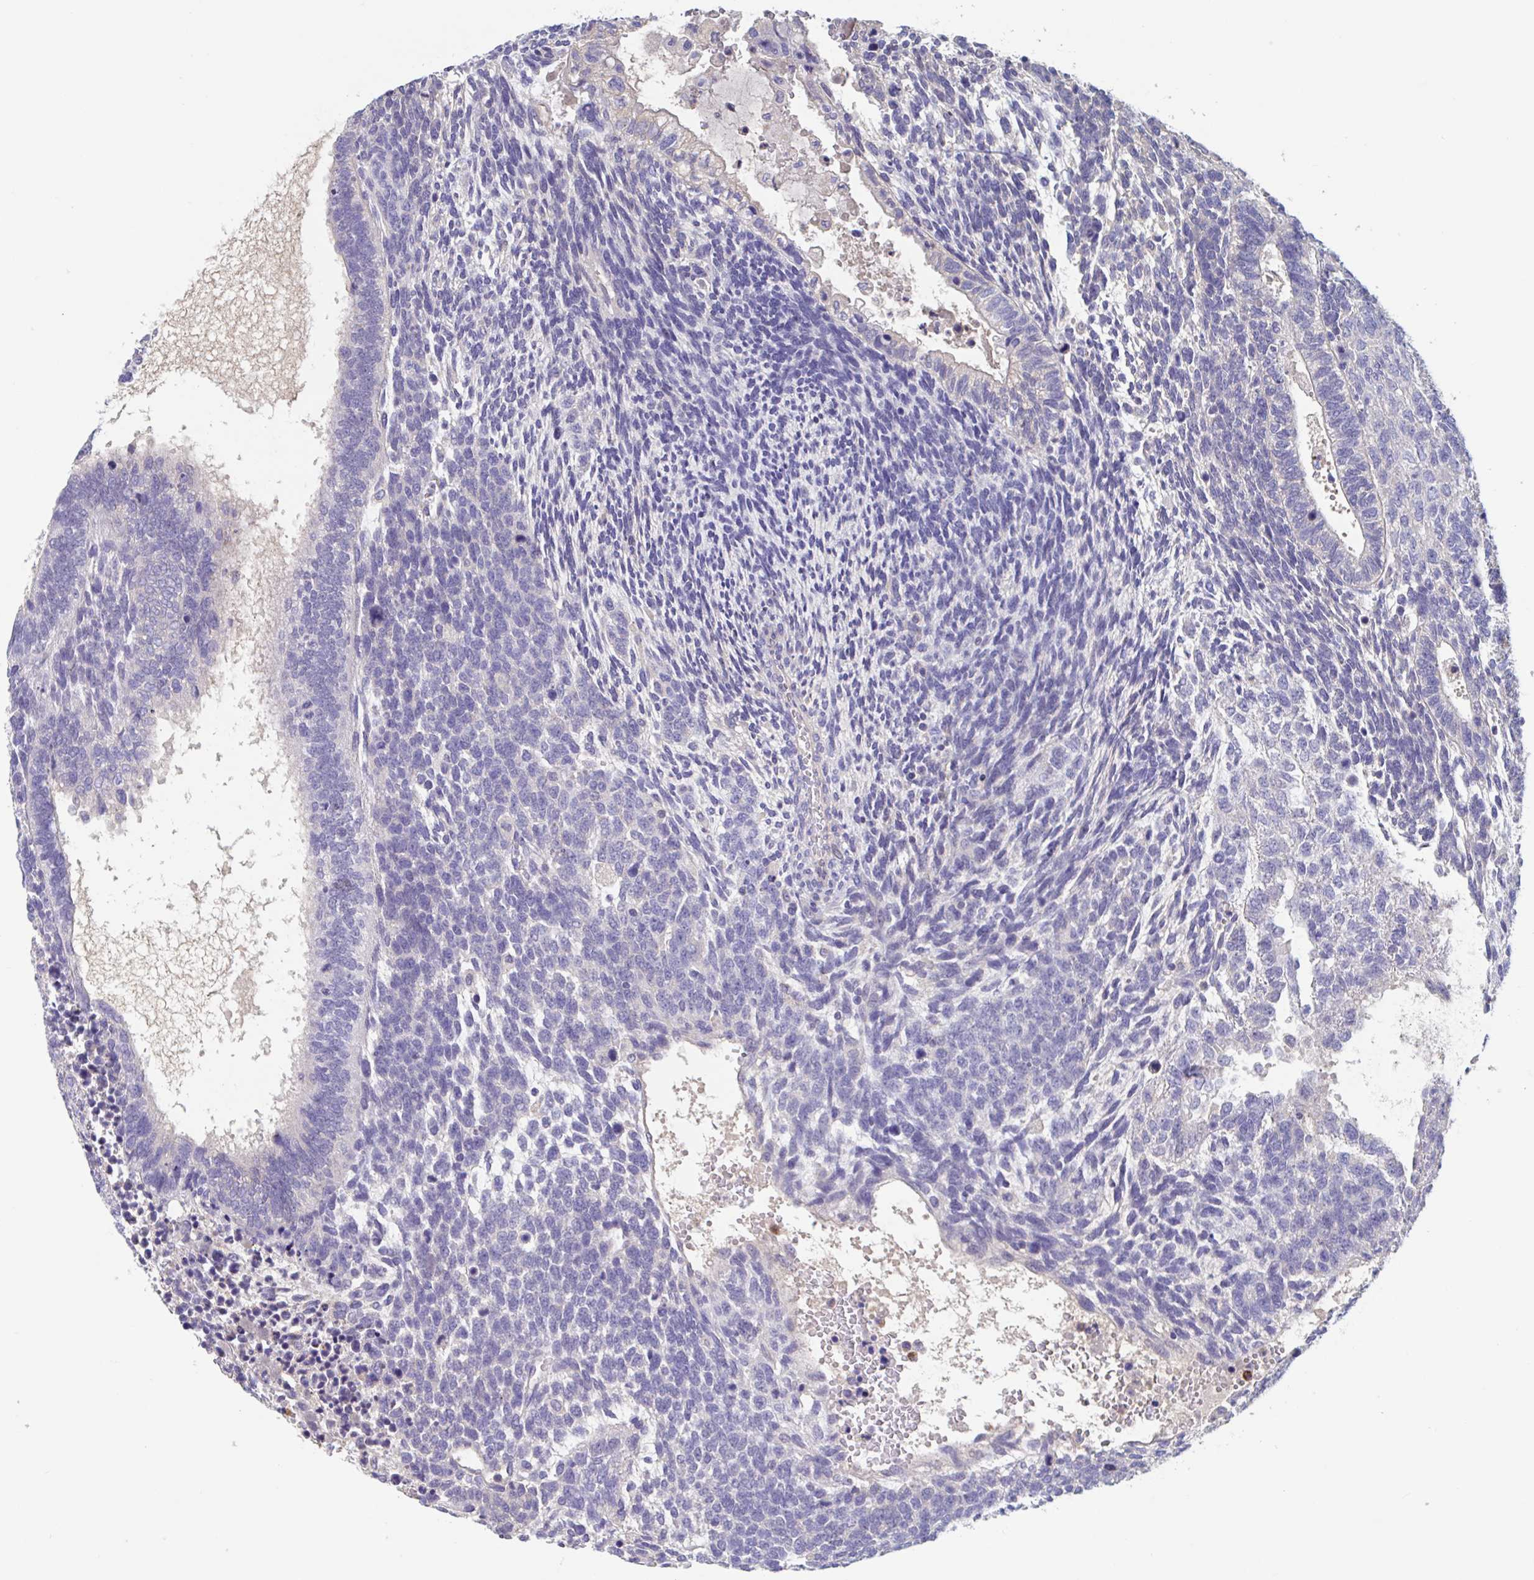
{"staining": {"intensity": "negative", "quantity": "none", "location": "none"}, "tissue": "testis cancer", "cell_type": "Tumor cells", "image_type": "cancer", "snomed": [{"axis": "morphology", "description": "Carcinoma, Embryonal, NOS"}, {"axis": "topography", "description": "Testis"}], "caption": "Testis cancer was stained to show a protein in brown. There is no significant positivity in tumor cells.", "gene": "ZNHIT2", "patient": {"sex": "male", "age": 23}}